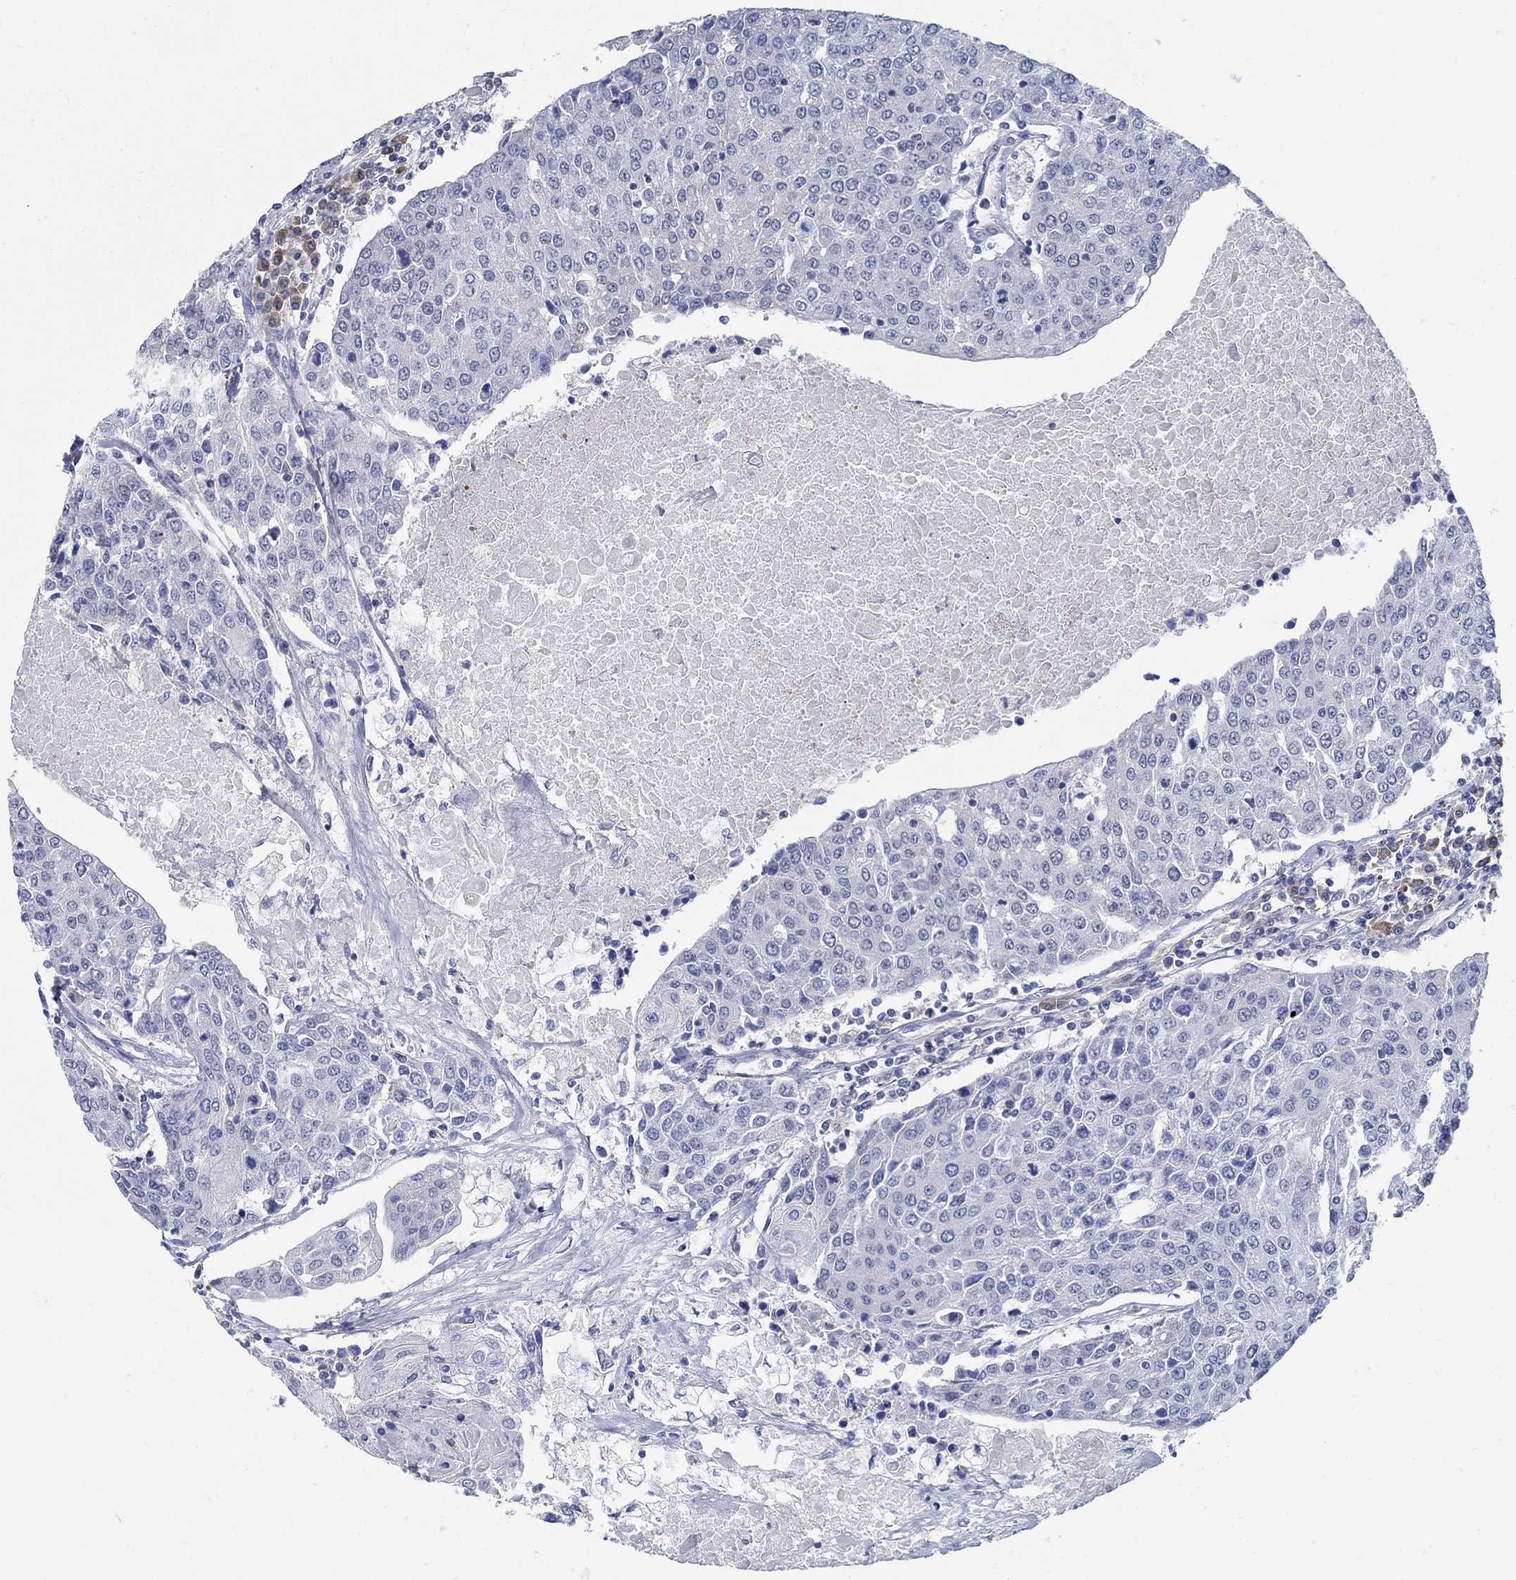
{"staining": {"intensity": "negative", "quantity": "none", "location": "none"}, "tissue": "urothelial cancer", "cell_type": "Tumor cells", "image_type": "cancer", "snomed": [{"axis": "morphology", "description": "Urothelial carcinoma, High grade"}, {"axis": "topography", "description": "Urinary bladder"}], "caption": "The immunohistochemistry (IHC) micrograph has no significant staining in tumor cells of urothelial cancer tissue.", "gene": "PCDH11X", "patient": {"sex": "female", "age": 85}}